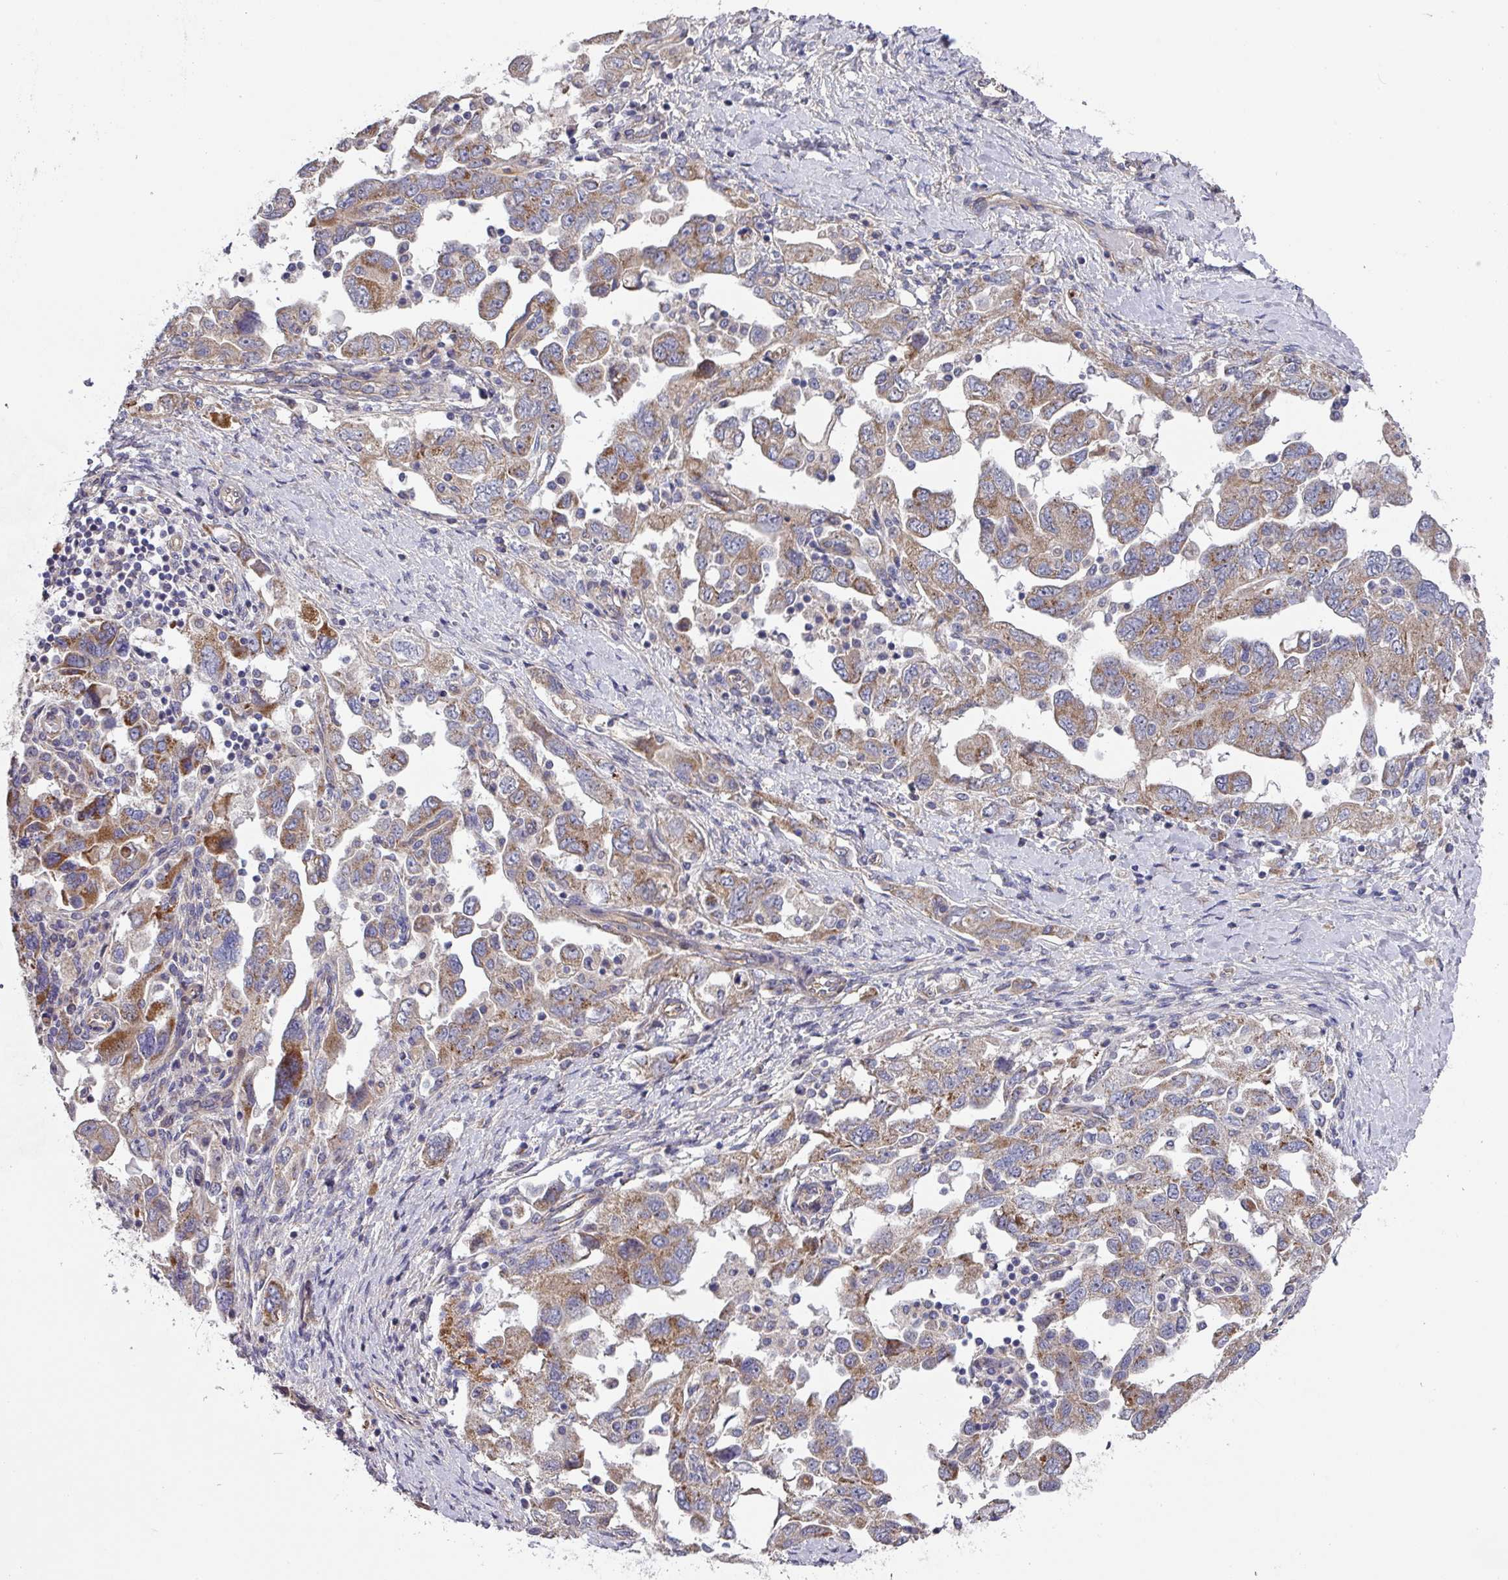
{"staining": {"intensity": "moderate", "quantity": "<25%", "location": "cytoplasmic/membranous"}, "tissue": "ovarian cancer", "cell_type": "Tumor cells", "image_type": "cancer", "snomed": [{"axis": "morphology", "description": "Carcinoma, NOS"}, {"axis": "morphology", "description": "Cystadenocarcinoma, serous, NOS"}, {"axis": "topography", "description": "Ovary"}], "caption": "Human carcinoma (ovarian) stained with a protein marker demonstrates moderate staining in tumor cells.", "gene": "DCAF12L2", "patient": {"sex": "female", "age": 69}}